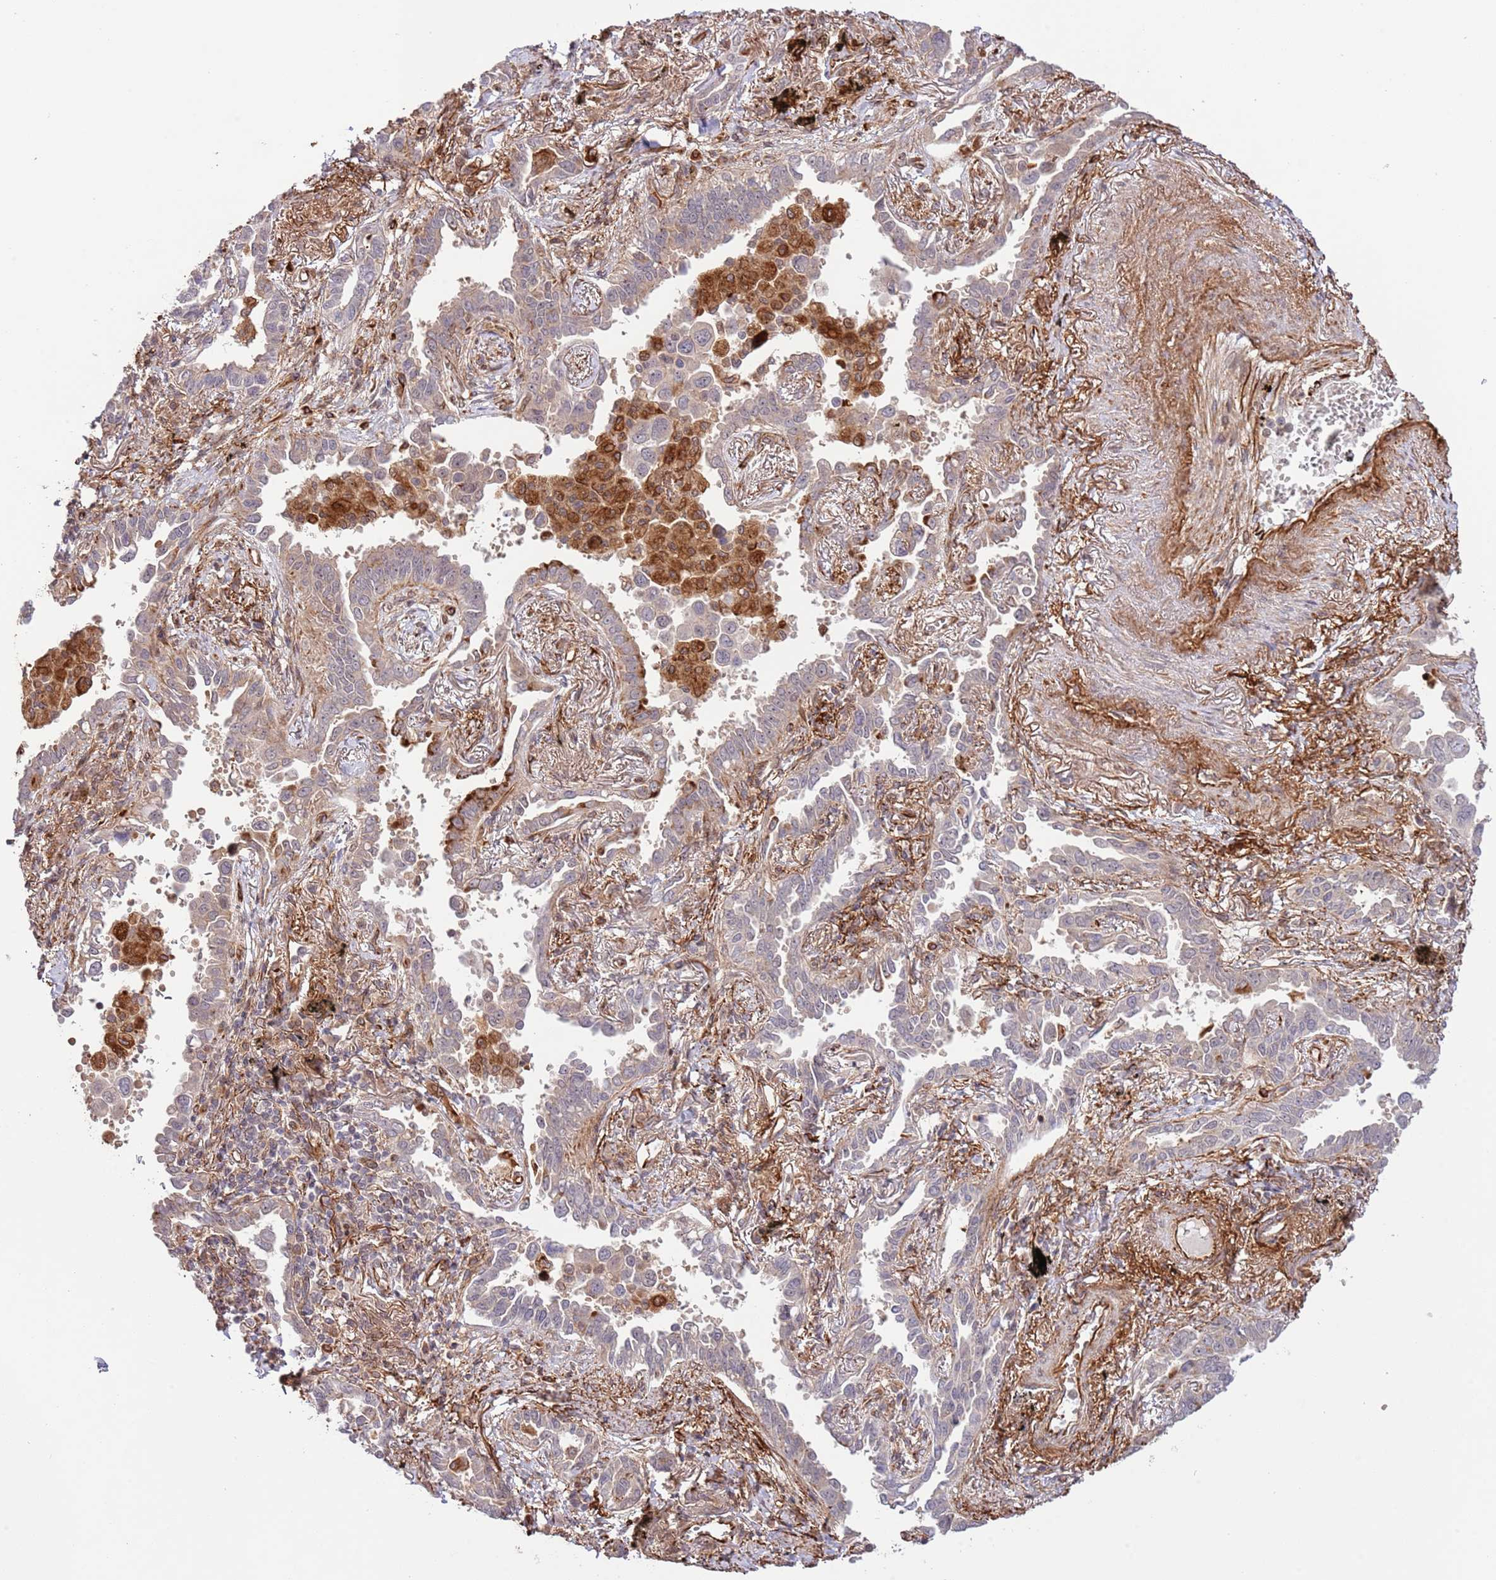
{"staining": {"intensity": "weak", "quantity": "<25%", "location": "cytoplasmic/membranous"}, "tissue": "lung cancer", "cell_type": "Tumor cells", "image_type": "cancer", "snomed": [{"axis": "morphology", "description": "Adenocarcinoma, NOS"}, {"axis": "topography", "description": "Lung"}], "caption": "The immunohistochemistry histopathology image has no significant positivity in tumor cells of lung cancer tissue.", "gene": "NEK3", "patient": {"sex": "male", "age": 67}}